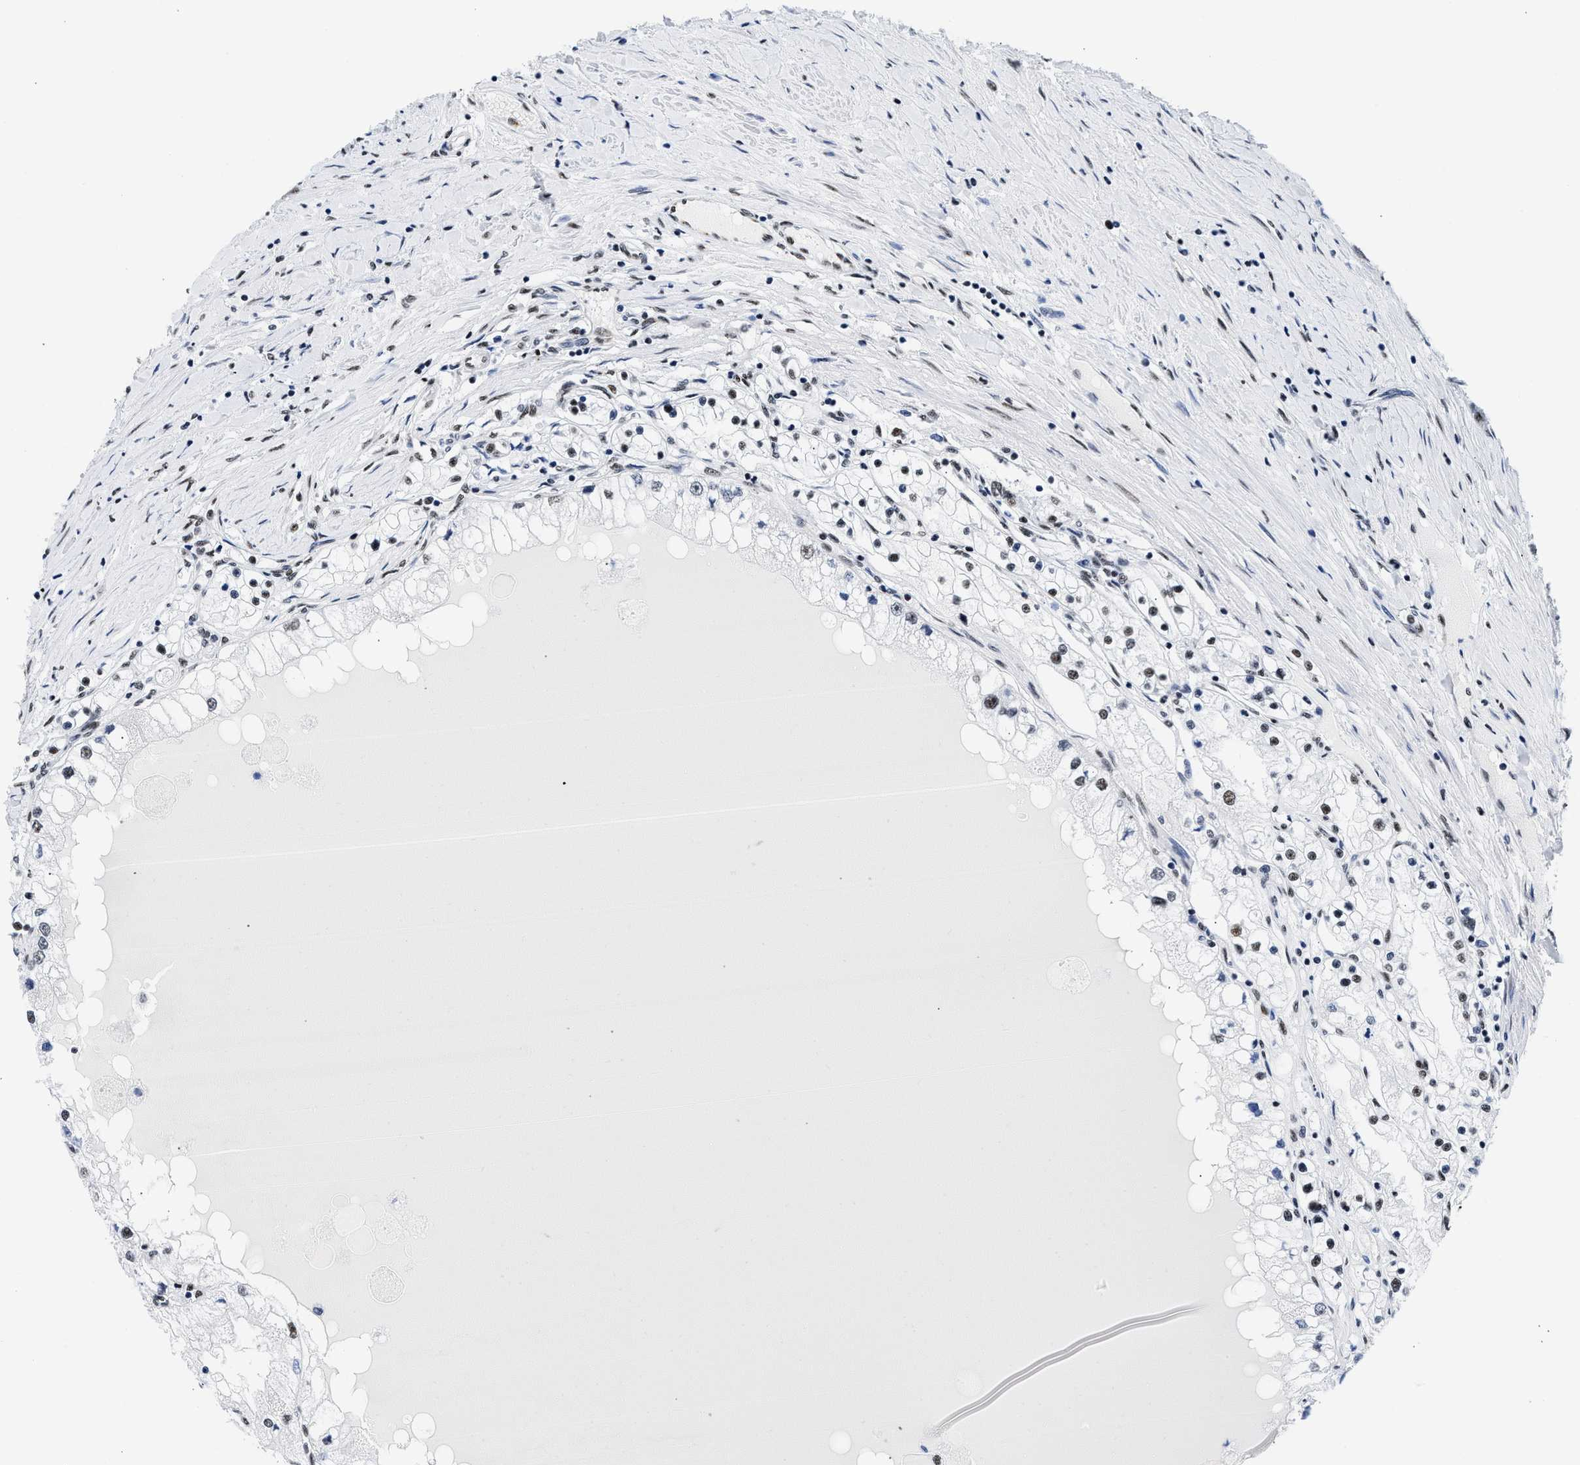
{"staining": {"intensity": "moderate", "quantity": "25%-75%", "location": "nuclear"}, "tissue": "renal cancer", "cell_type": "Tumor cells", "image_type": "cancer", "snomed": [{"axis": "morphology", "description": "Adenocarcinoma, NOS"}, {"axis": "topography", "description": "Kidney"}], "caption": "Protein analysis of renal adenocarcinoma tissue shows moderate nuclear positivity in about 25%-75% of tumor cells.", "gene": "RBM8A", "patient": {"sex": "male", "age": 68}}